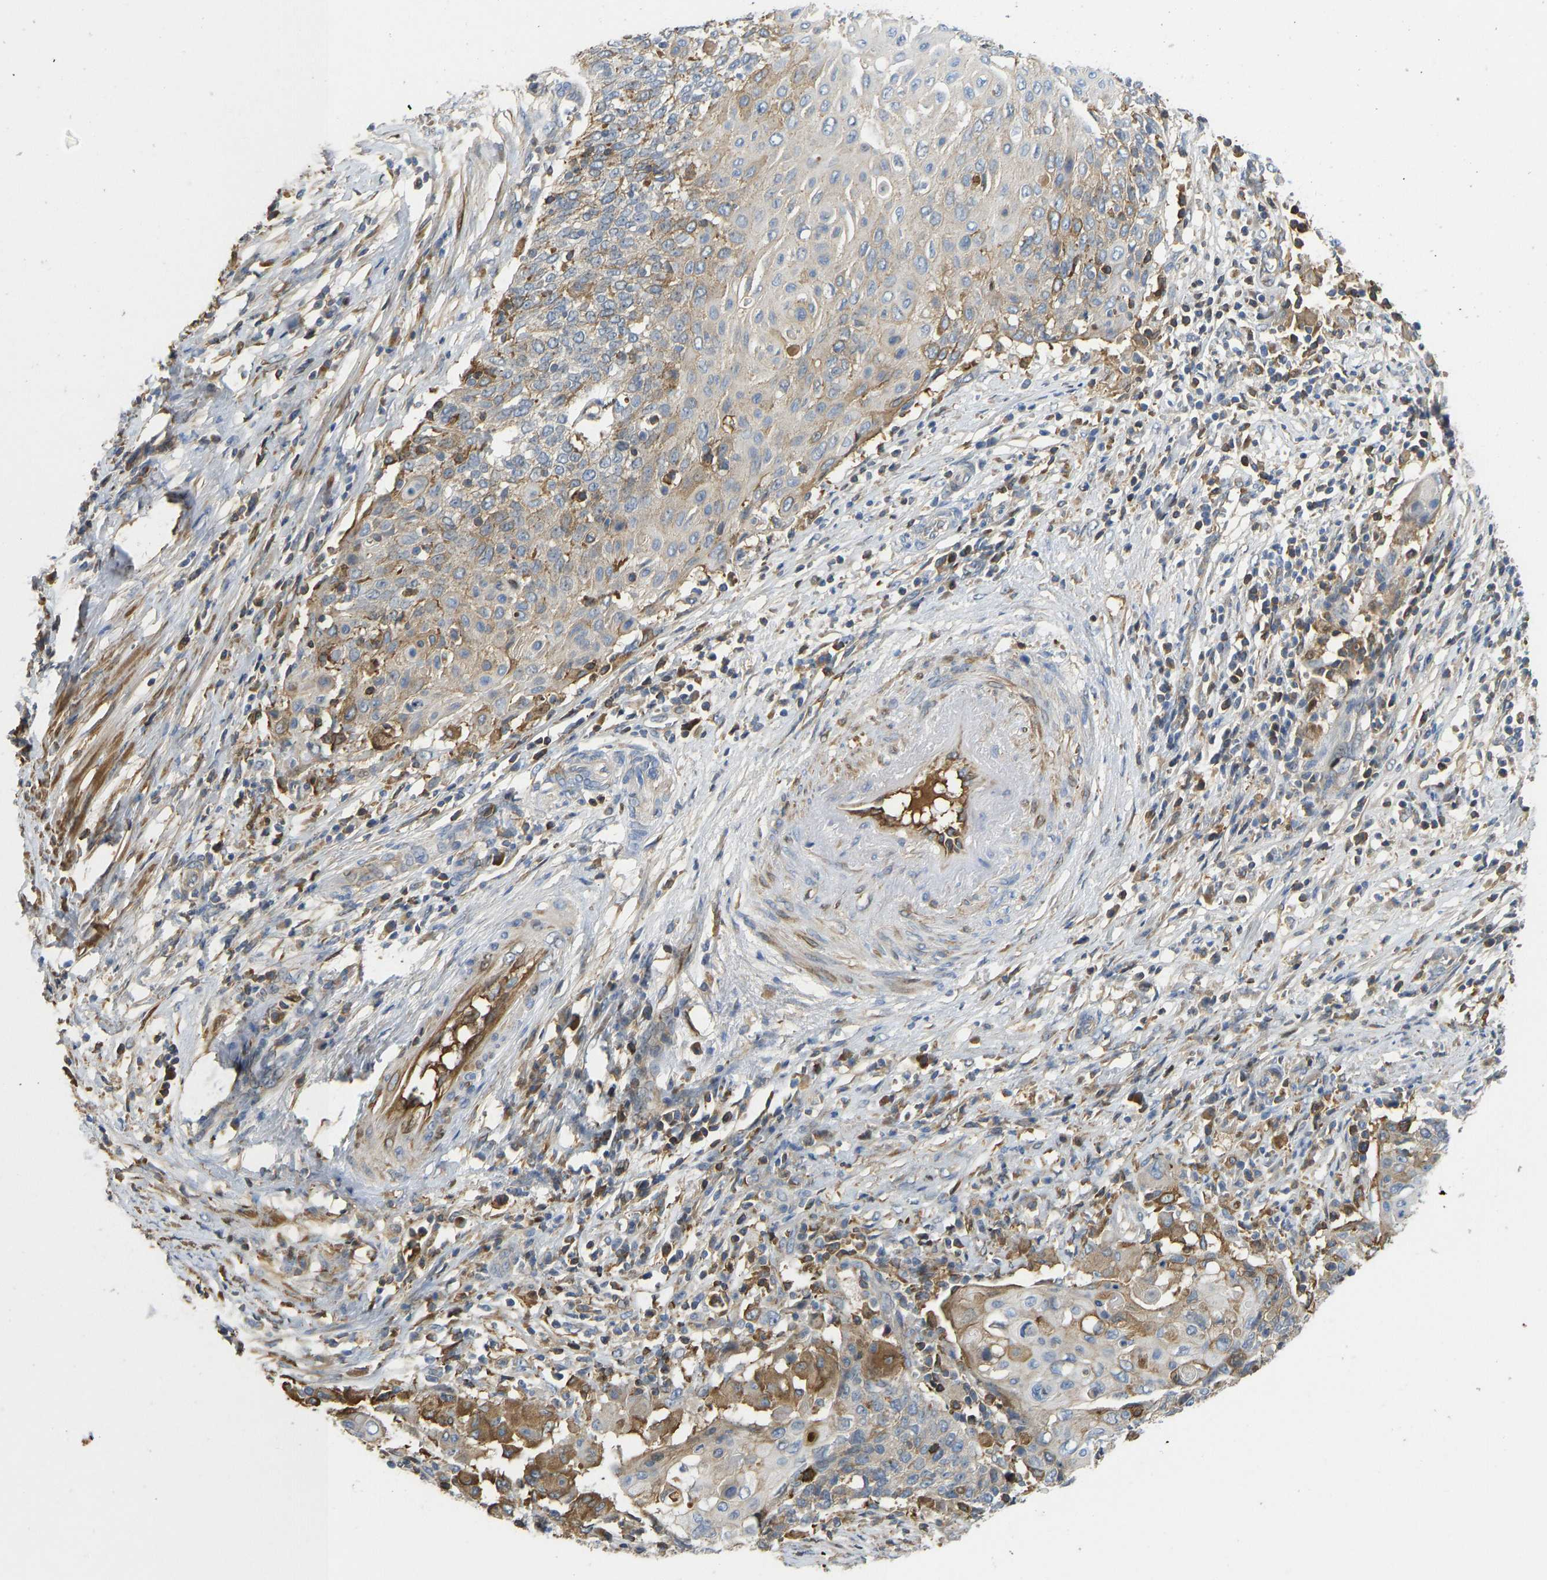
{"staining": {"intensity": "weak", "quantity": "<25%", "location": "cytoplasmic/membranous"}, "tissue": "cervical cancer", "cell_type": "Tumor cells", "image_type": "cancer", "snomed": [{"axis": "morphology", "description": "Squamous cell carcinoma, NOS"}, {"axis": "topography", "description": "Cervix"}], "caption": "Immunohistochemical staining of cervical cancer displays no significant staining in tumor cells.", "gene": "VCPKMT", "patient": {"sex": "female", "age": 39}}